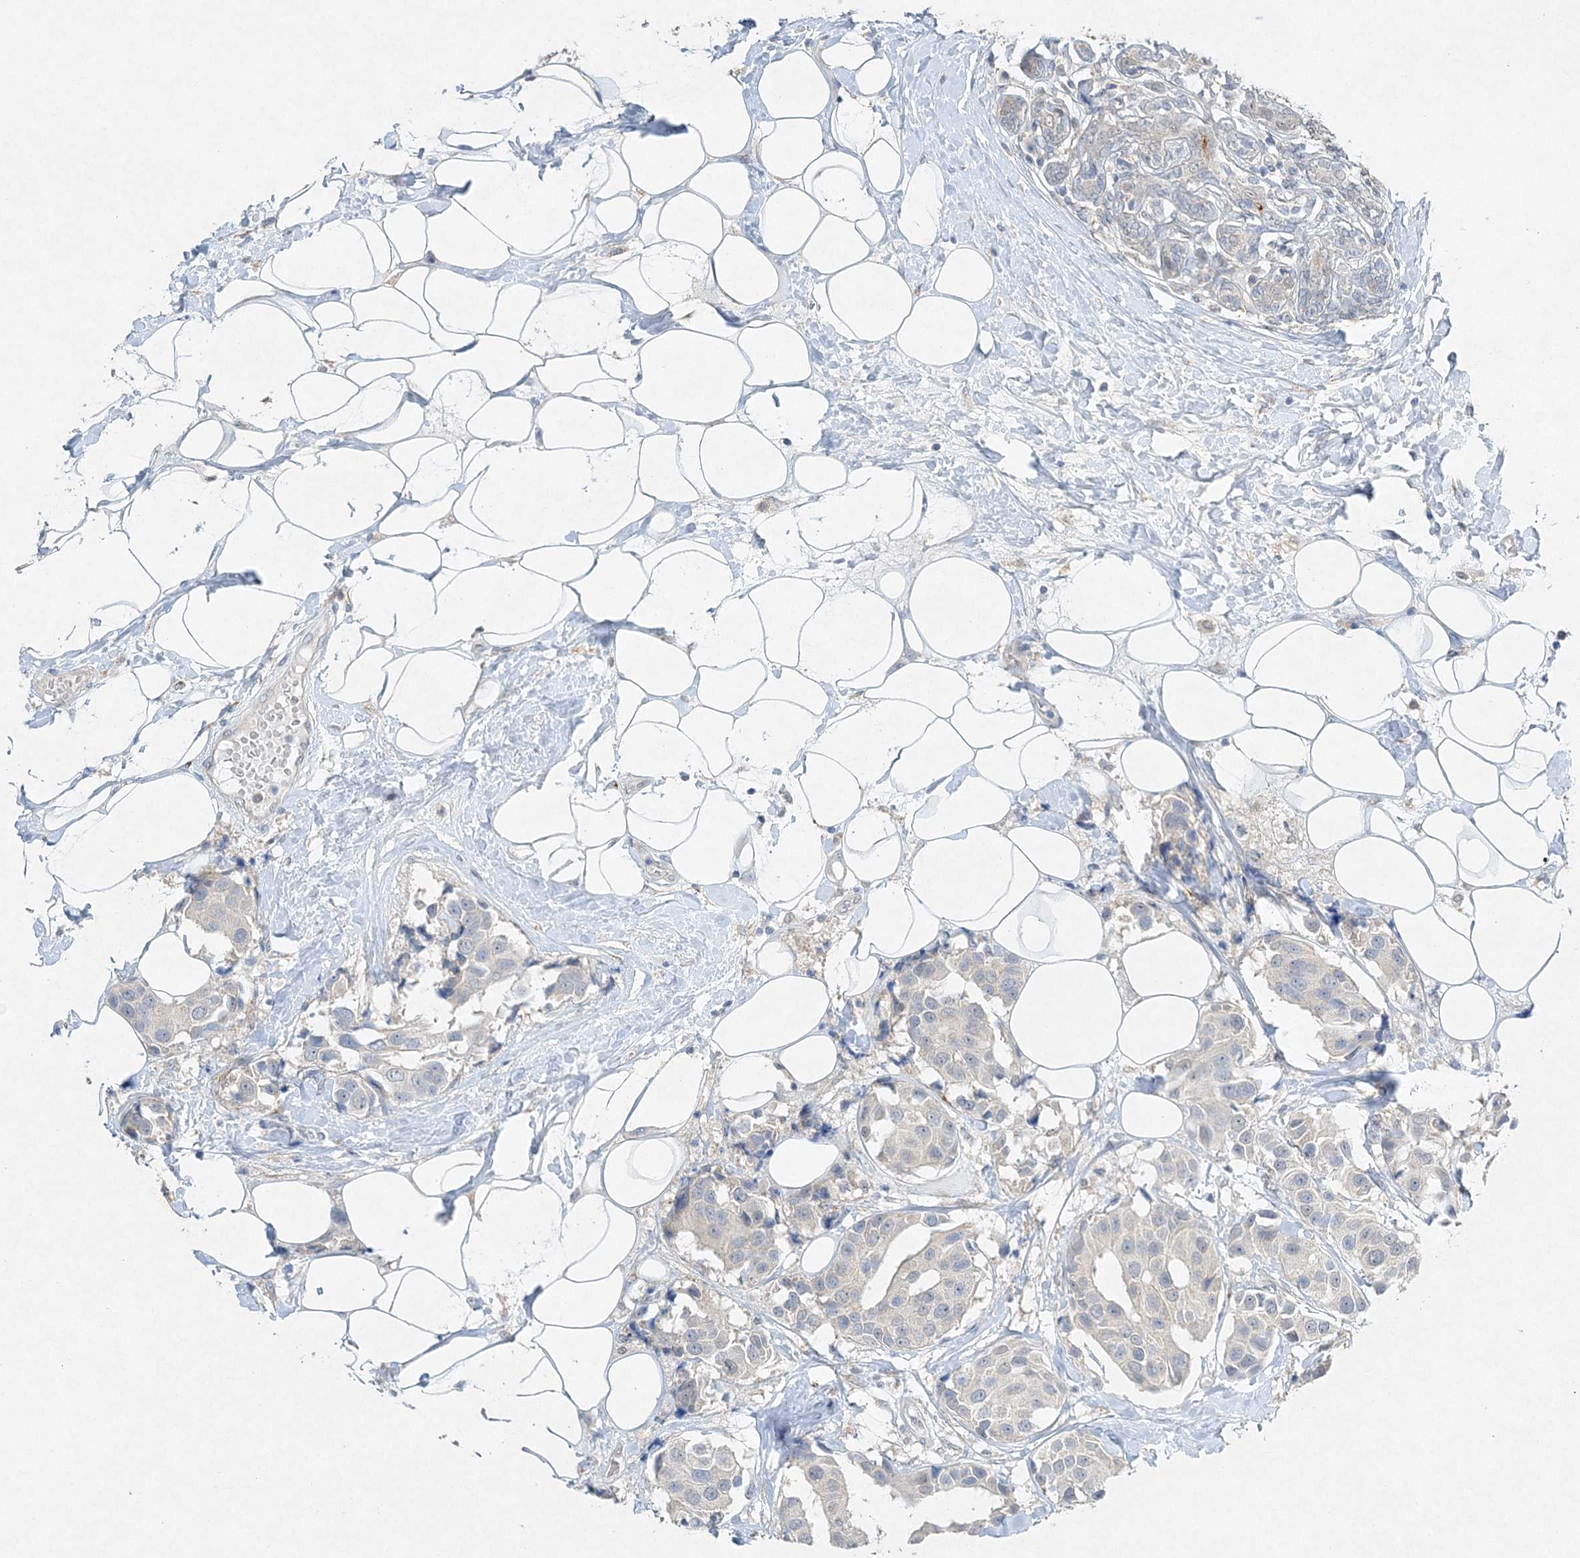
{"staining": {"intensity": "negative", "quantity": "none", "location": "none"}, "tissue": "breast cancer", "cell_type": "Tumor cells", "image_type": "cancer", "snomed": [{"axis": "morphology", "description": "Normal tissue, NOS"}, {"axis": "morphology", "description": "Duct carcinoma"}, {"axis": "topography", "description": "Breast"}], "caption": "A photomicrograph of human breast cancer is negative for staining in tumor cells.", "gene": "MAT2B", "patient": {"sex": "female", "age": 39}}